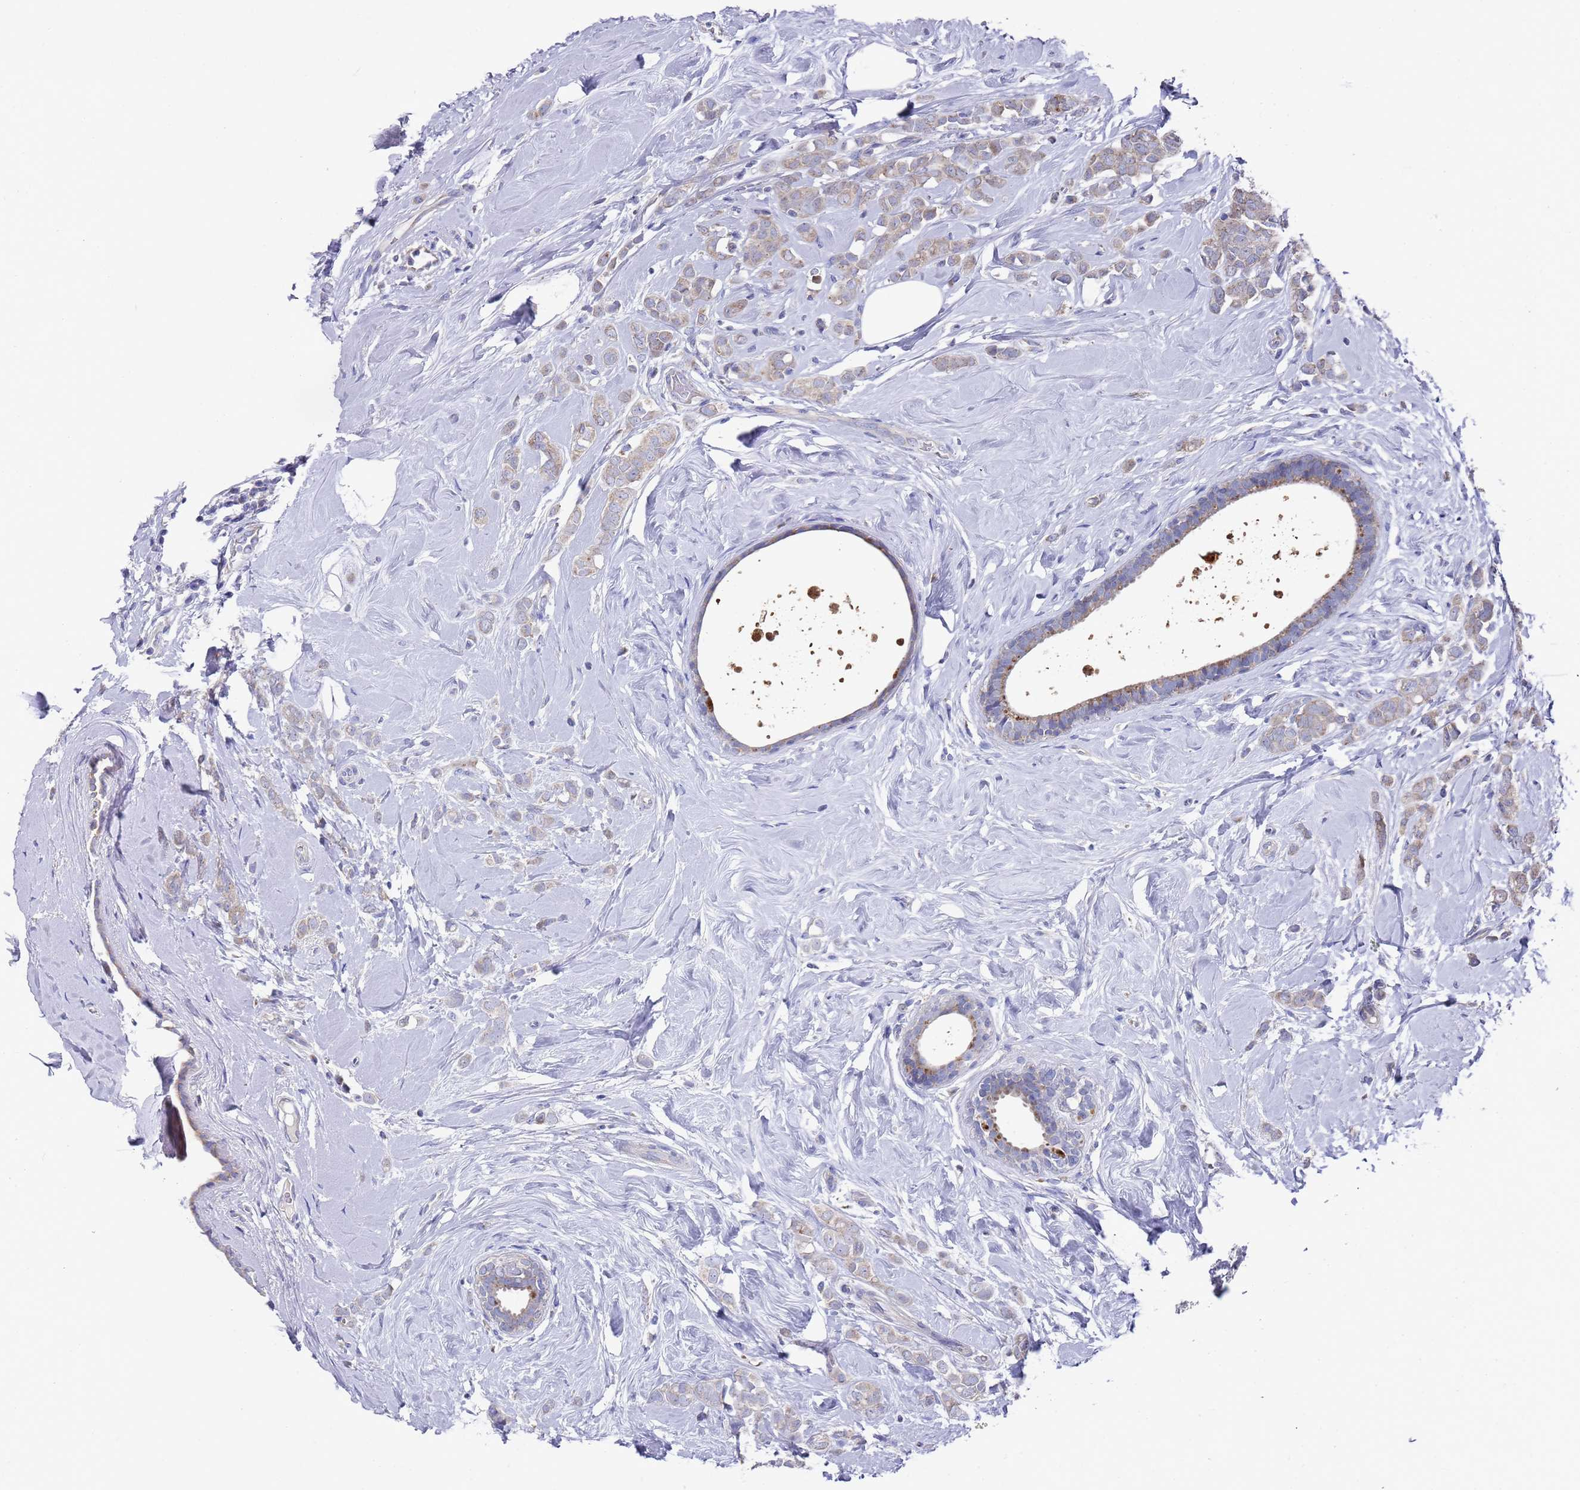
{"staining": {"intensity": "weak", "quantity": "25%-75%", "location": "cytoplasmic/membranous"}, "tissue": "breast cancer", "cell_type": "Tumor cells", "image_type": "cancer", "snomed": [{"axis": "morphology", "description": "Lobular carcinoma"}, {"axis": "topography", "description": "Breast"}], "caption": "Tumor cells demonstrate weak cytoplasmic/membranous expression in about 25%-75% of cells in breast cancer. (IHC, brightfield microscopy, high magnification).", "gene": "NPEPPS", "patient": {"sex": "female", "age": 47}}